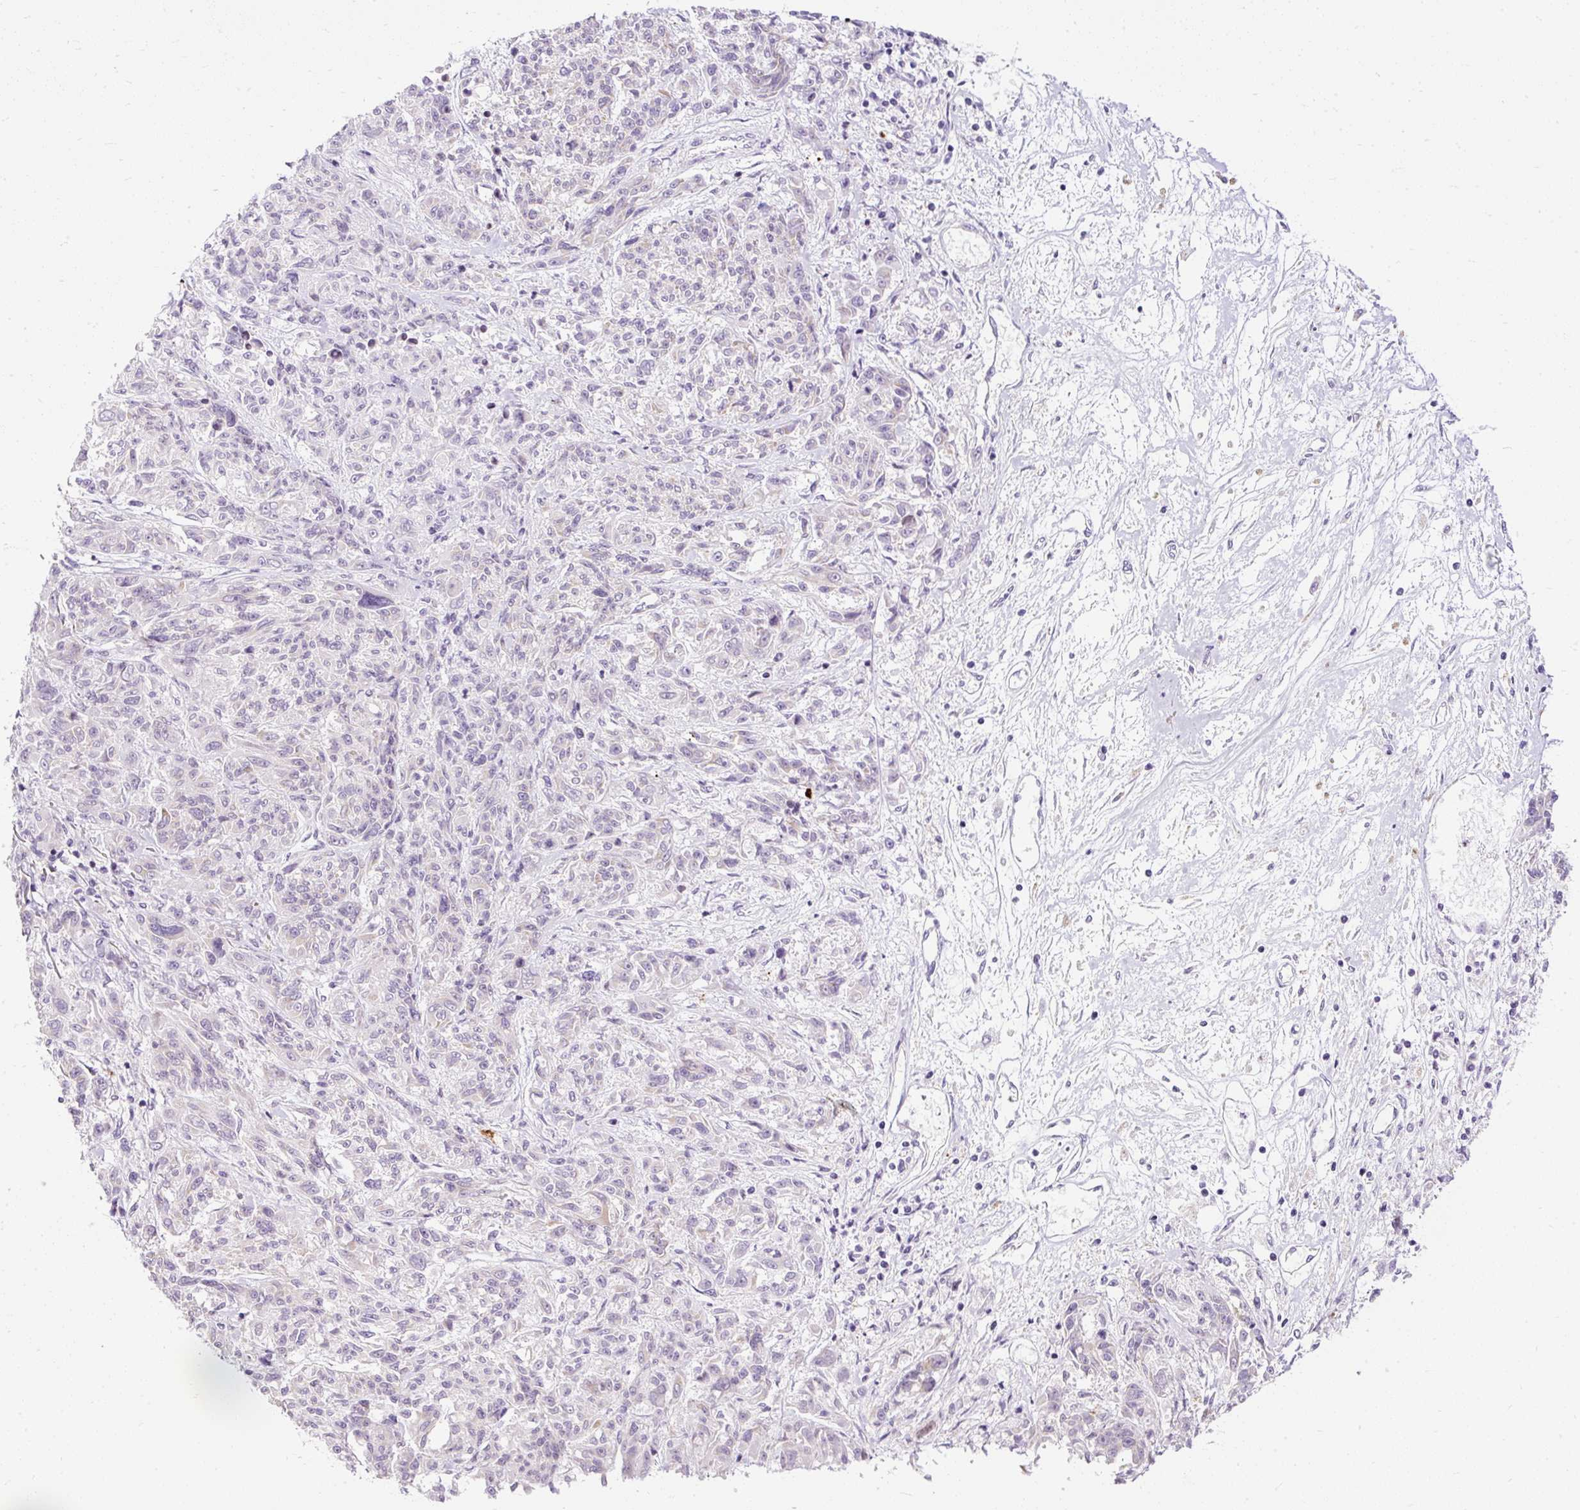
{"staining": {"intensity": "negative", "quantity": "none", "location": "none"}, "tissue": "melanoma", "cell_type": "Tumor cells", "image_type": "cancer", "snomed": [{"axis": "morphology", "description": "Malignant melanoma, NOS"}, {"axis": "topography", "description": "Skin"}], "caption": "The IHC histopathology image has no significant staining in tumor cells of malignant melanoma tissue.", "gene": "FMC1", "patient": {"sex": "male", "age": 53}}